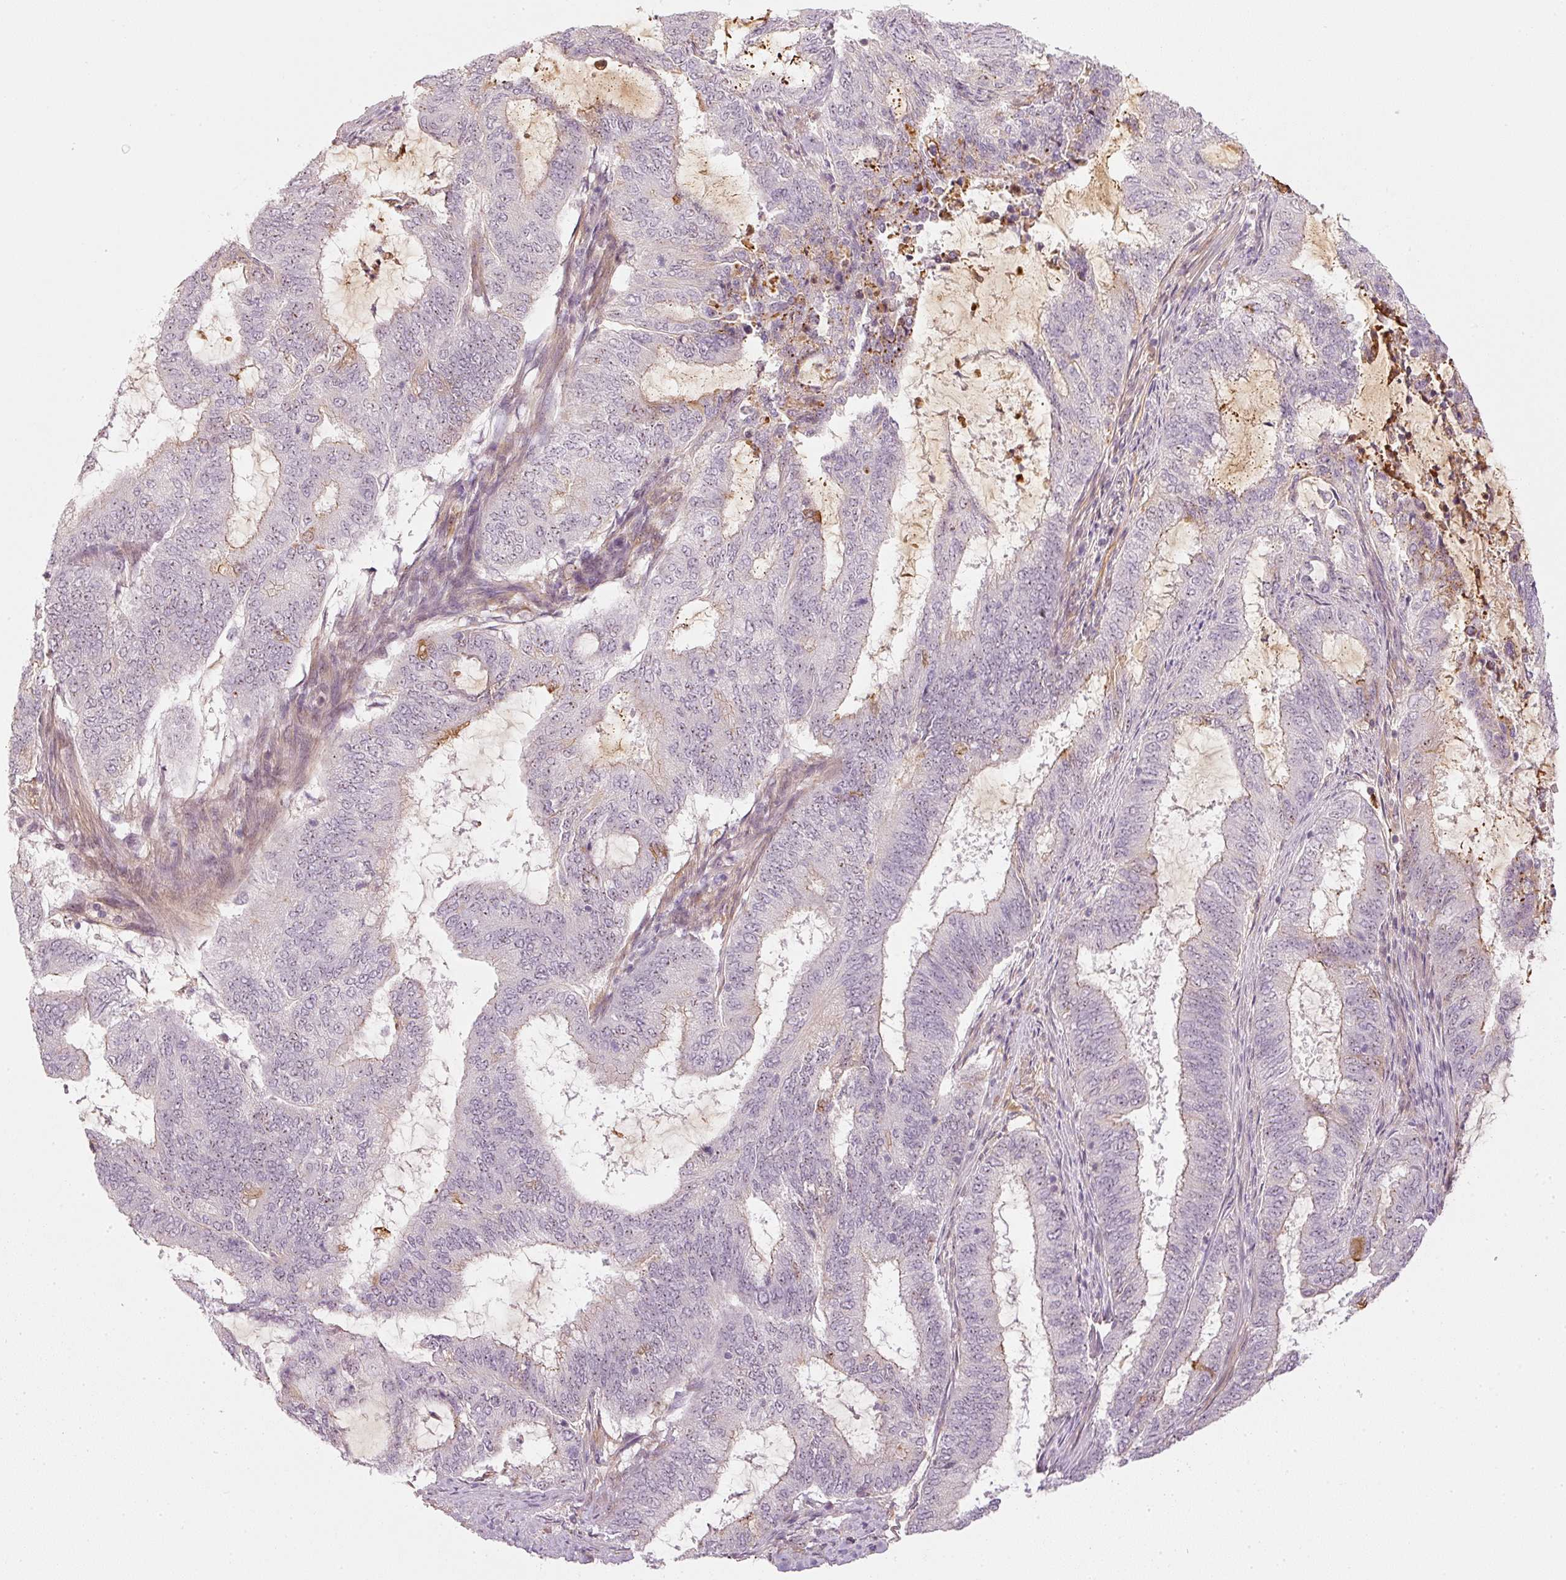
{"staining": {"intensity": "negative", "quantity": "none", "location": "none"}, "tissue": "endometrial cancer", "cell_type": "Tumor cells", "image_type": "cancer", "snomed": [{"axis": "morphology", "description": "Adenocarcinoma, NOS"}, {"axis": "topography", "description": "Endometrium"}], "caption": "A histopathology image of human adenocarcinoma (endometrial) is negative for staining in tumor cells. Nuclei are stained in blue.", "gene": "VCAM1", "patient": {"sex": "female", "age": 51}}